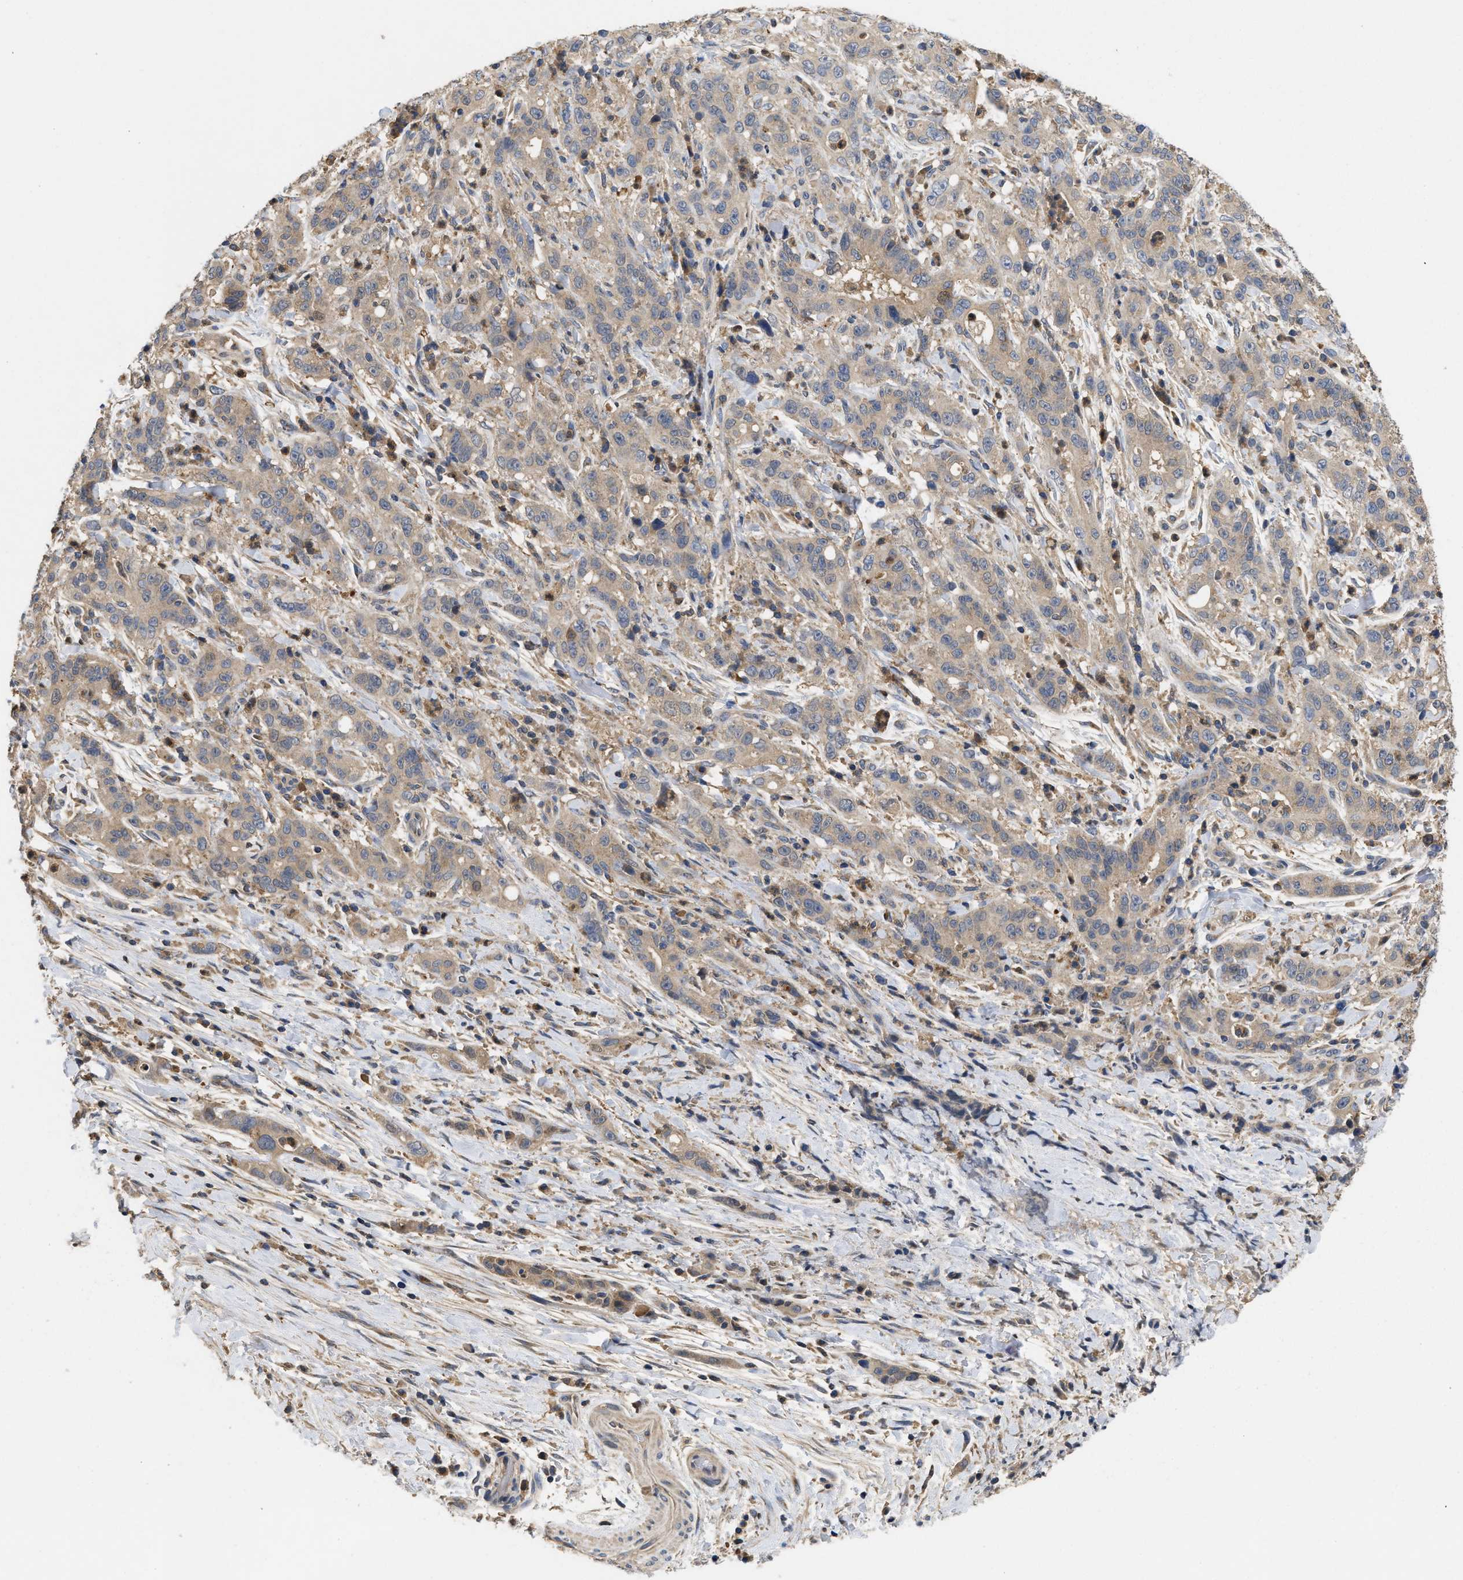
{"staining": {"intensity": "moderate", "quantity": ">75%", "location": "cytoplasmic/membranous"}, "tissue": "liver cancer", "cell_type": "Tumor cells", "image_type": "cancer", "snomed": [{"axis": "morphology", "description": "Cholangiocarcinoma"}, {"axis": "topography", "description": "Liver"}], "caption": "Liver cancer stained with immunohistochemistry demonstrates moderate cytoplasmic/membranous expression in approximately >75% of tumor cells.", "gene": "RNF216", "patient": {"sex": "female", "age": 38}}